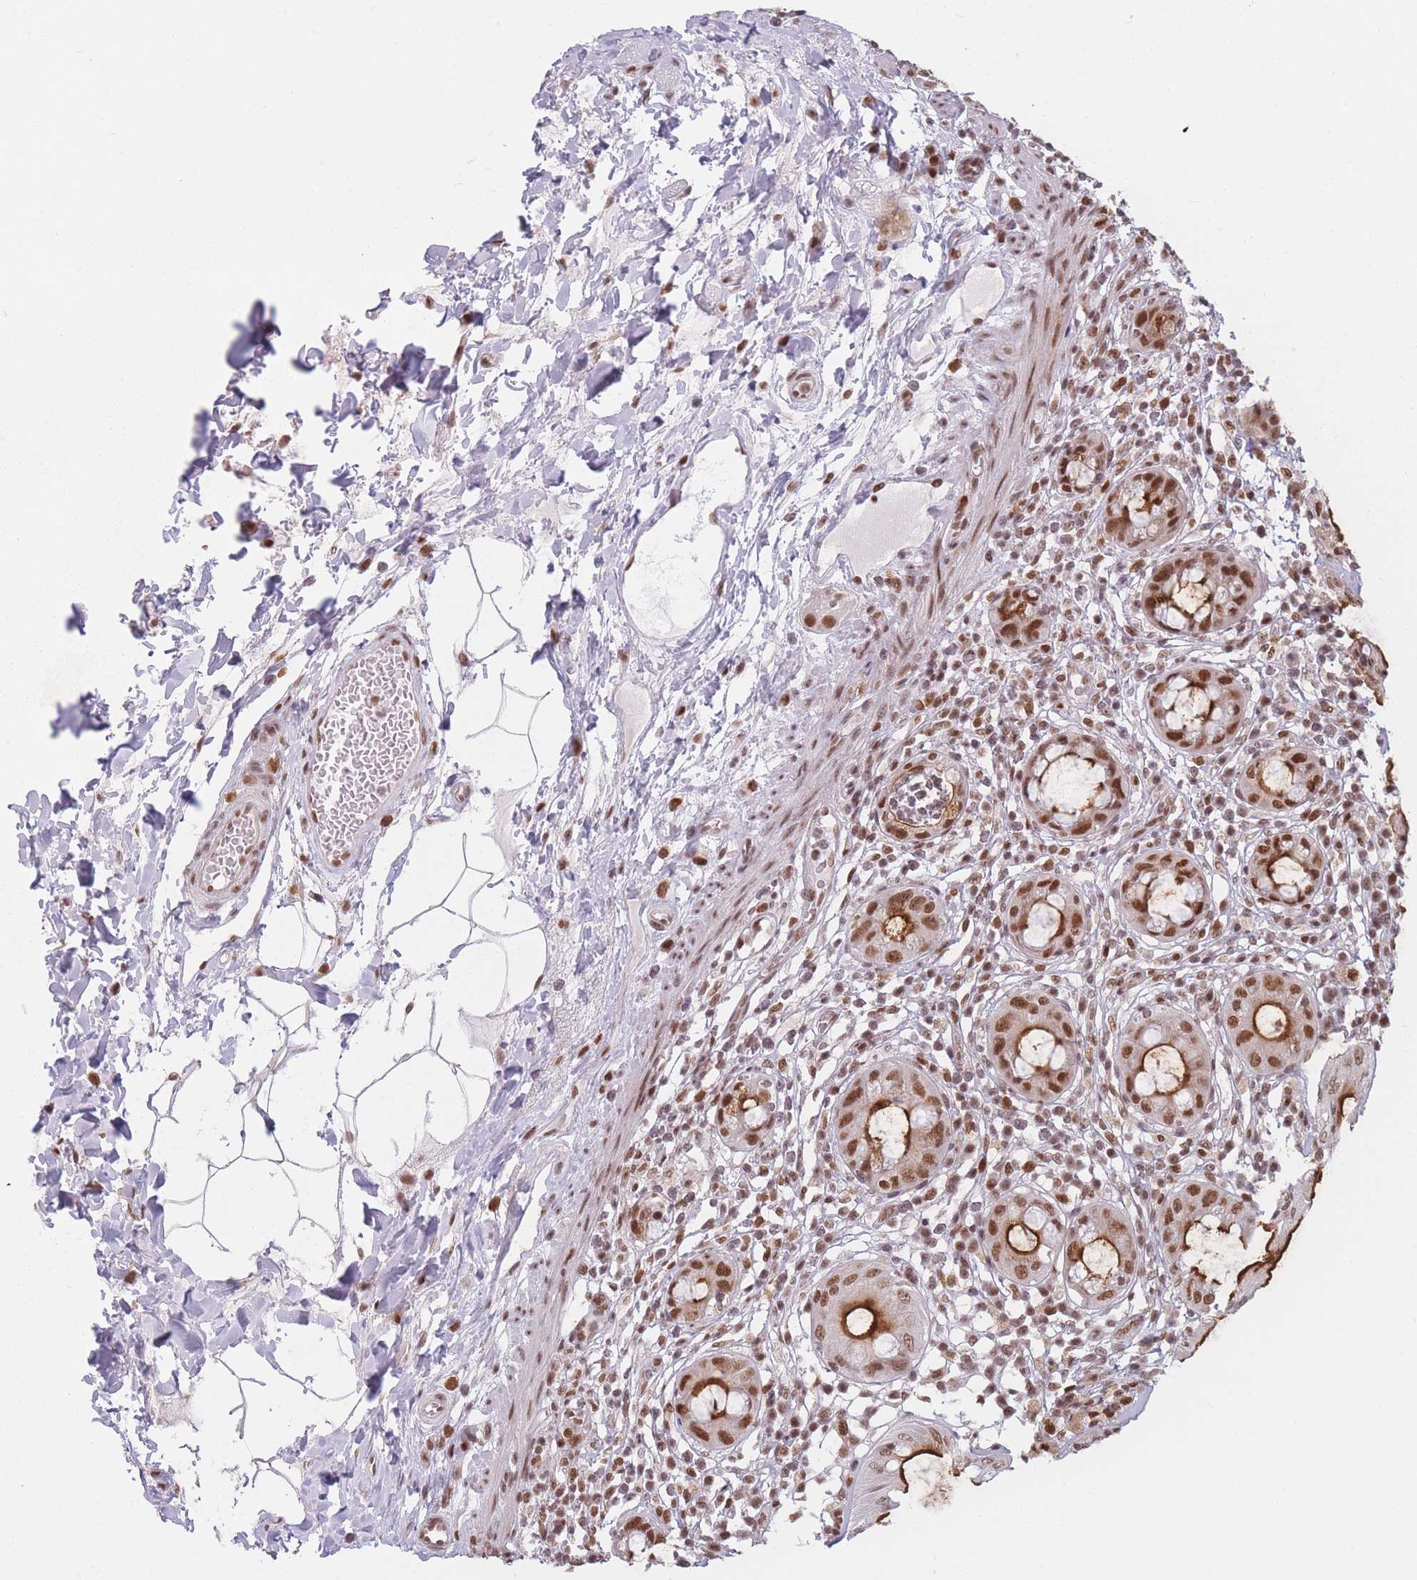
{"staining": {"intensity": "strong", "quantity": ">75%", "location": "cytoplasmic/membranous,nuclear"}, "tissue": "rectum", "cell_type": "Glandular cells", "image_type": "normal", "snomed": [{"axis": "morphology", "description": "Normal tissue, NOS"}, {"axis": "topography", "description": "Rectum"}], "caption": "Benign rectum displays strong cytoplasmic/membranous,nuclear staining in about >75% of glandular cells, visualized by immunohistochemistry. Using DAB (brown) and hematoxylin (blue) stains, captured at high magnification using brightfield microscopy.", "gene": "SUPT6H", "patient": {"sex": "female", "age": 57}}